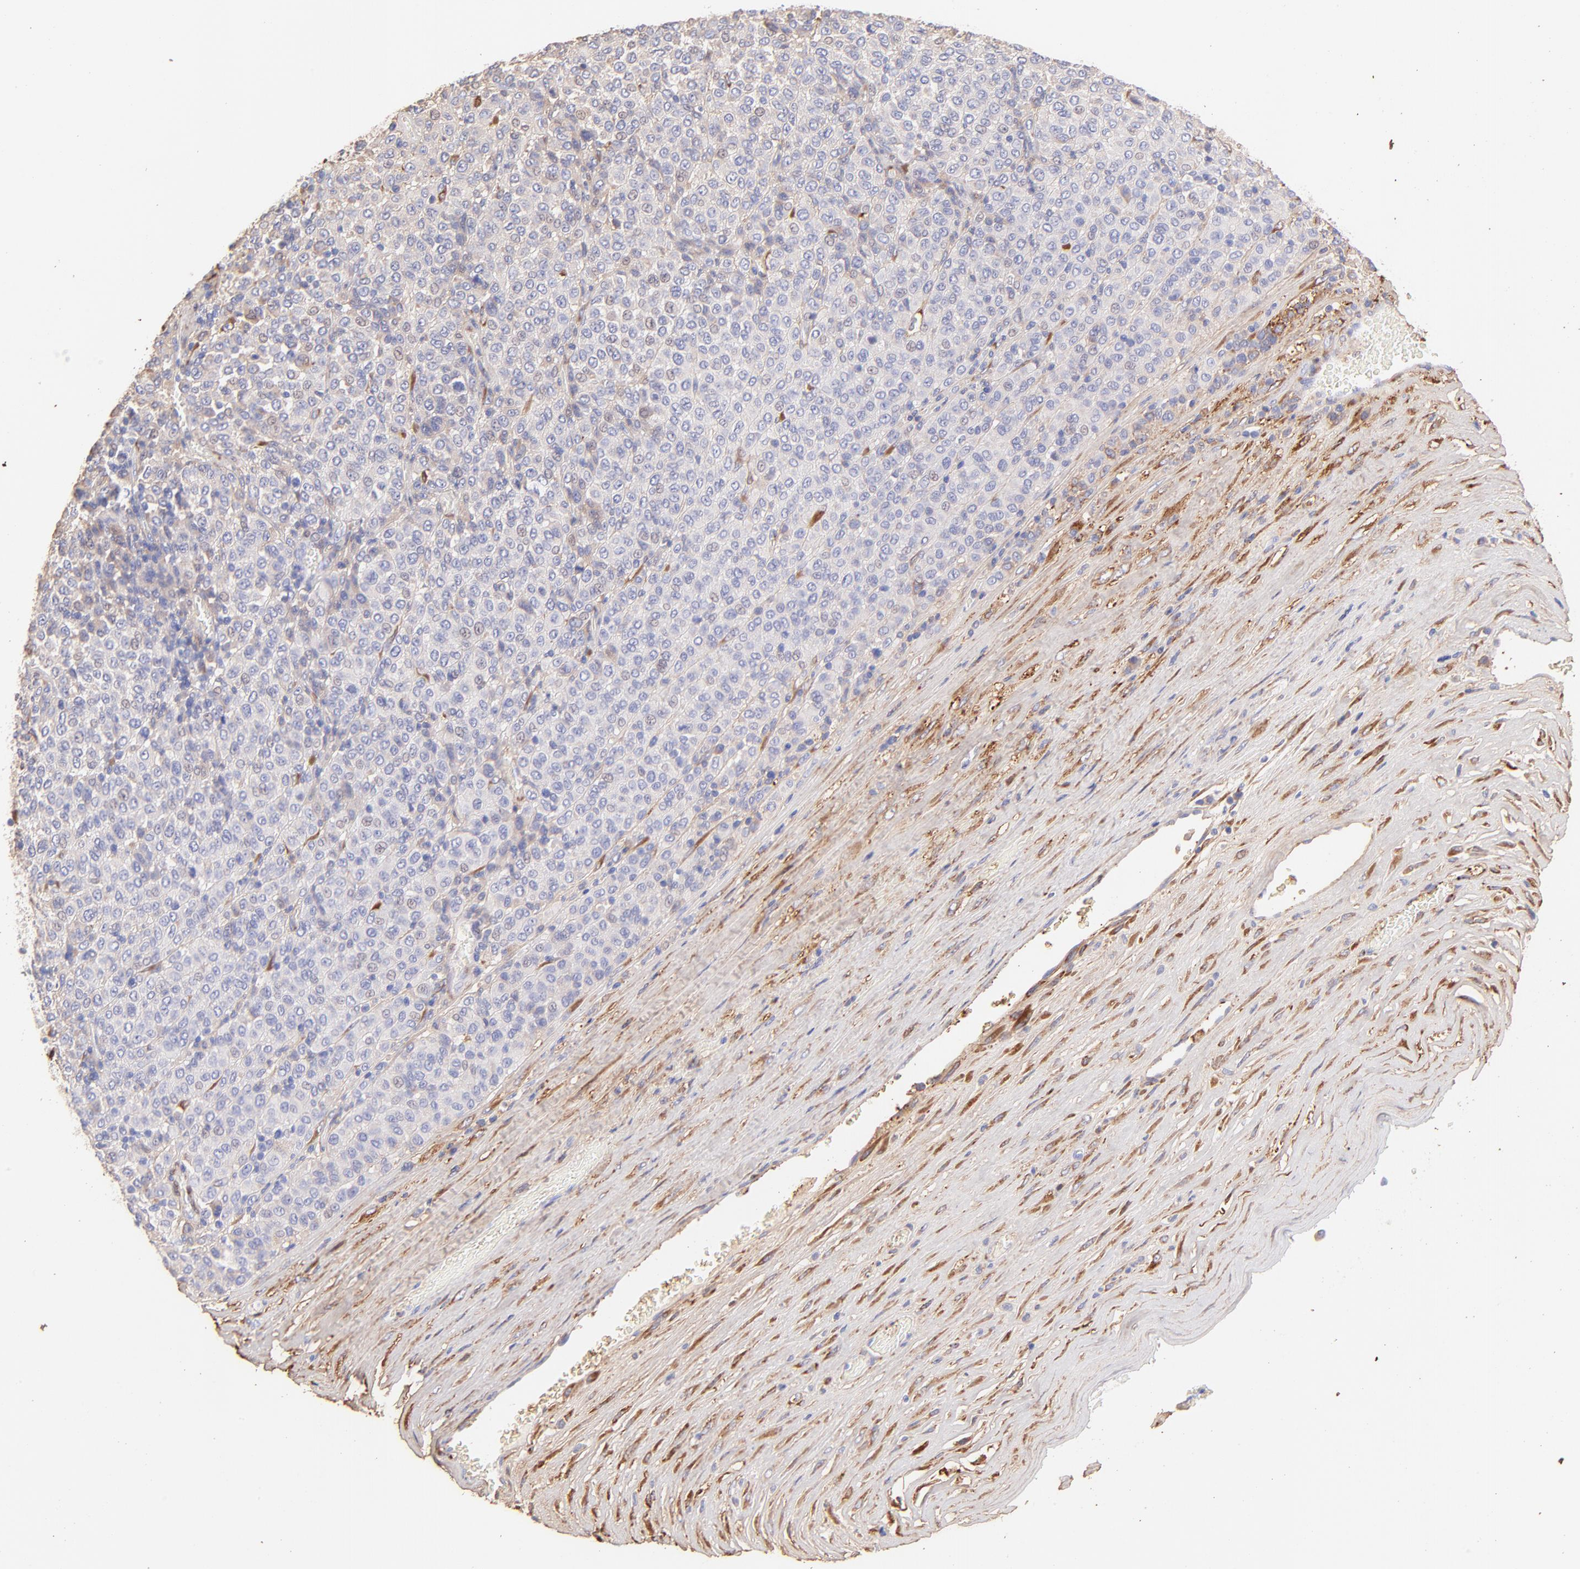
{"staining": {"intensity": "weak", "quantity": ">75%", "location": "cytoplasmic/membranous"}, "tissue": "melanoma", "cell_type": "Tumor cells", "image_type": "cancer", "snomed": [{"axis": "morphology", "description": "Malignant melanoma, Metastatic site"}, {"axis": "topography", "description": "Pancreas"}], "caption": "About >75% of tumor cells in melanoma exhibit weak cytoplasmic/membranous protein expression as visualized by brown immunohistochemical staining.", "gene": "BGN", "patient": {"sex": "female", "age": 30}}